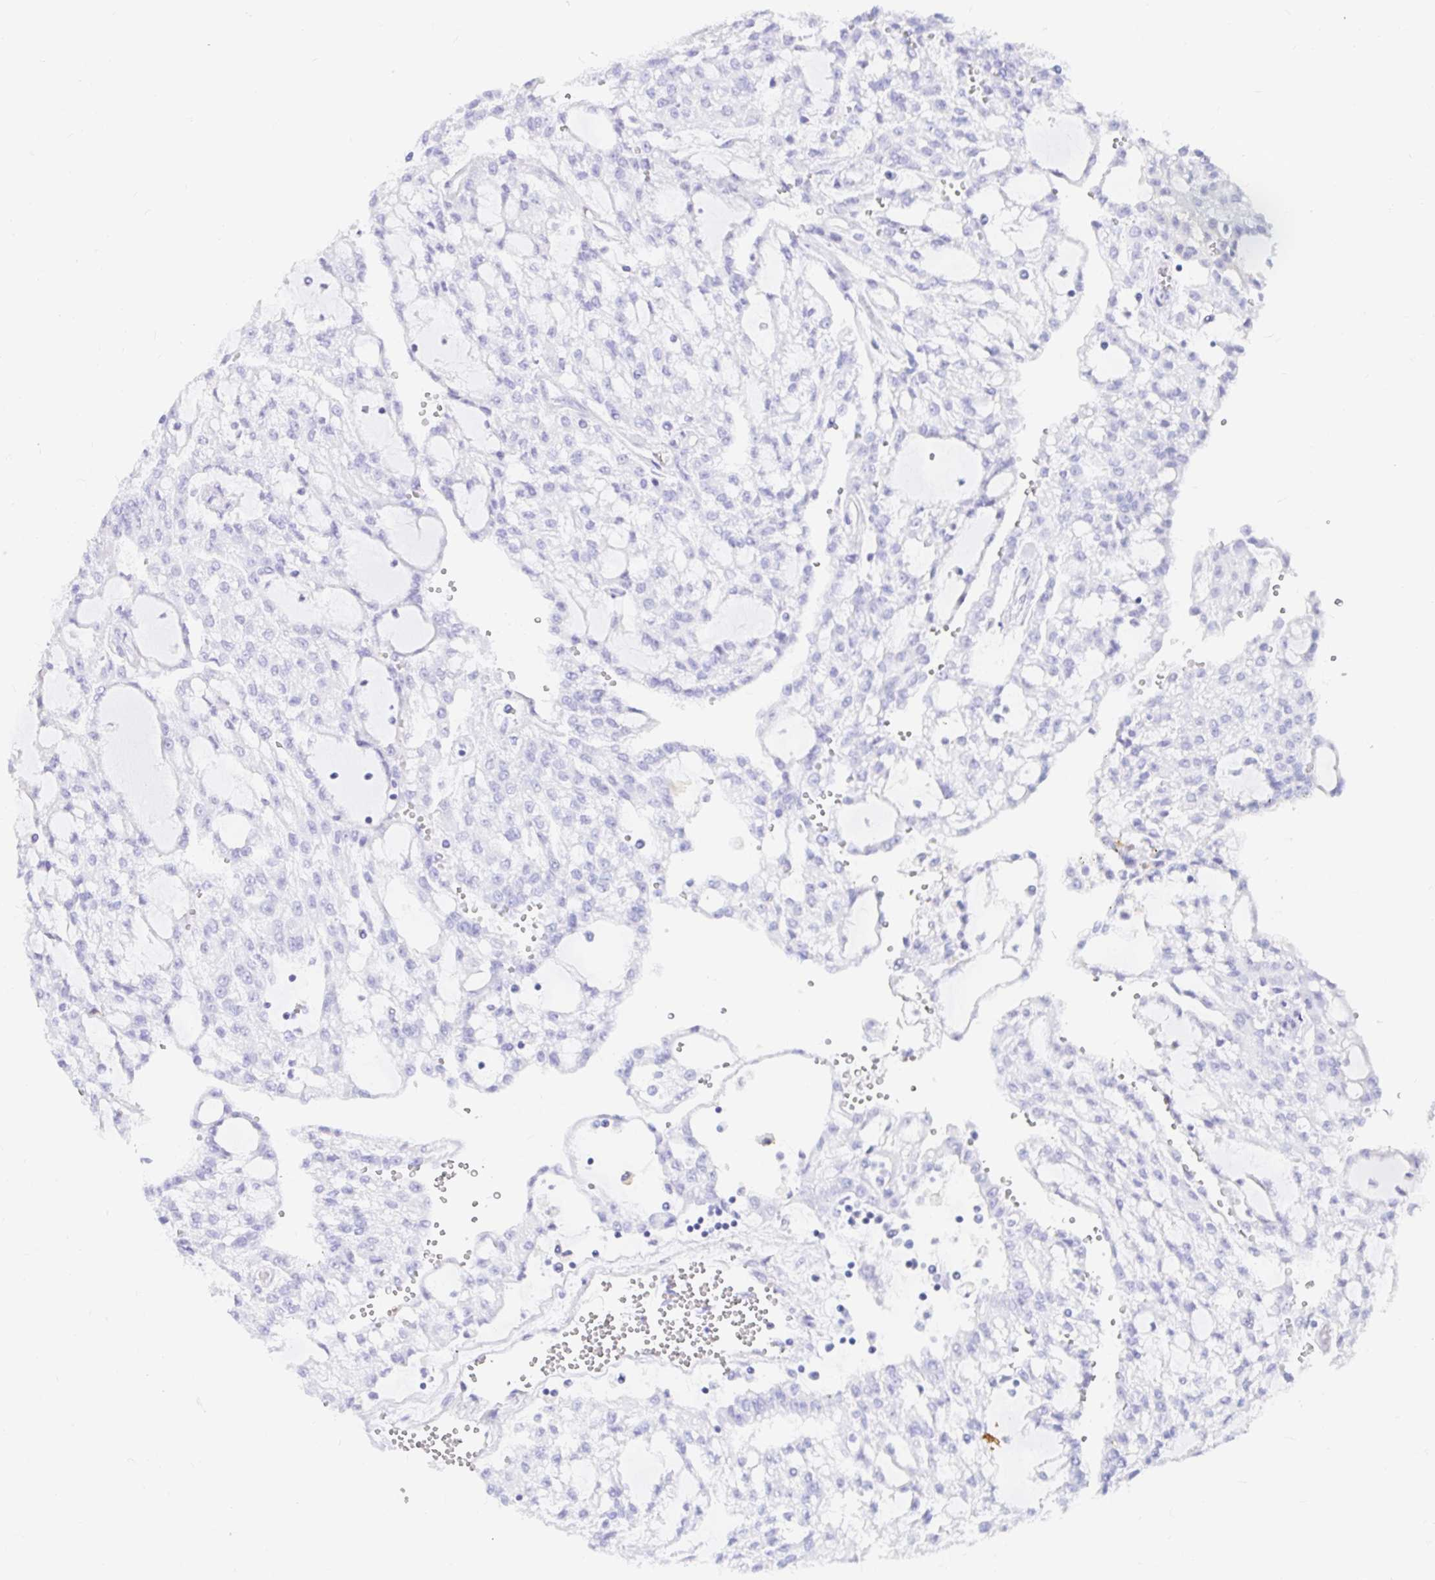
{"staining": {"intensity": "negative", "quantity": "none", "location": "none"}, "tissue": "renal cancer", "cell_type": "Tumor cells", "image_type": "cancer", "snomed": [{"axis": "morphology", "description": "Adenocarcinoma, NOS"}, {"axis": "topography", "description": "Kidney"}], "caption": "Tumor cells show no significant protein expression in adenocarcinoma (renal).", "gene": "PPP1R1B", "patient": {"sex": "male", "age": 63}}